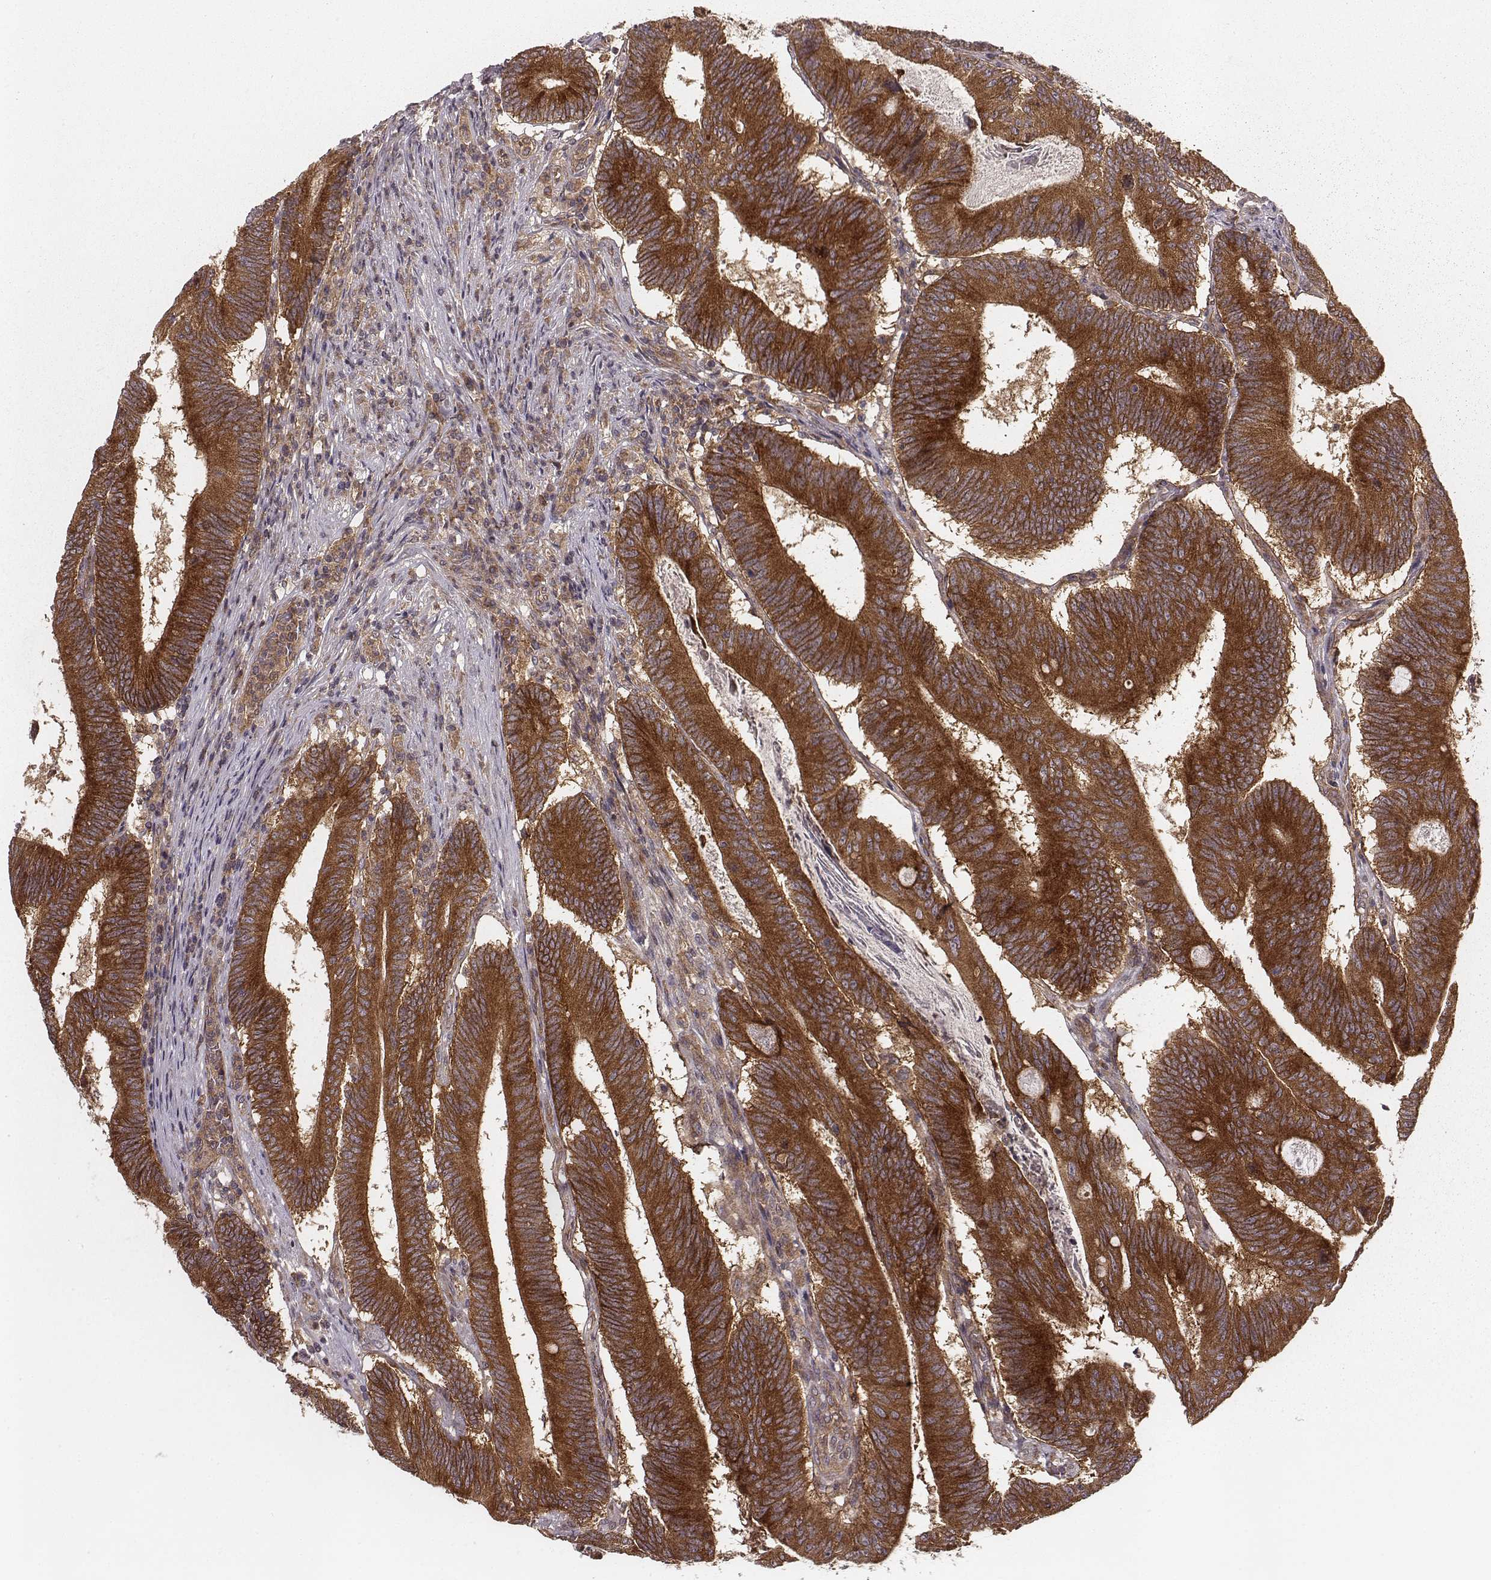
{"staining": {"intensity": "strong", "quantity": ">75%", "location": "cytoplasmic/membranous"}, "tissue": "colorectal cancer", "cell_type": "Tumor cells", "image_type": "cancer", "snomed": [{"axis": "morphology", "description": "Adenocarcinoma, NOS"}, {"axis": "topography", "description": "Colon"}], "caption": "High-power microscopy captured an immunohistochemistry micrograph of colorectal cancer, revealing strong cytoplasmic/membranous expression in approximately >75% of tumor cells.", "gene": "VPS26A", "patient": {"sex": "female", "age": 70}}